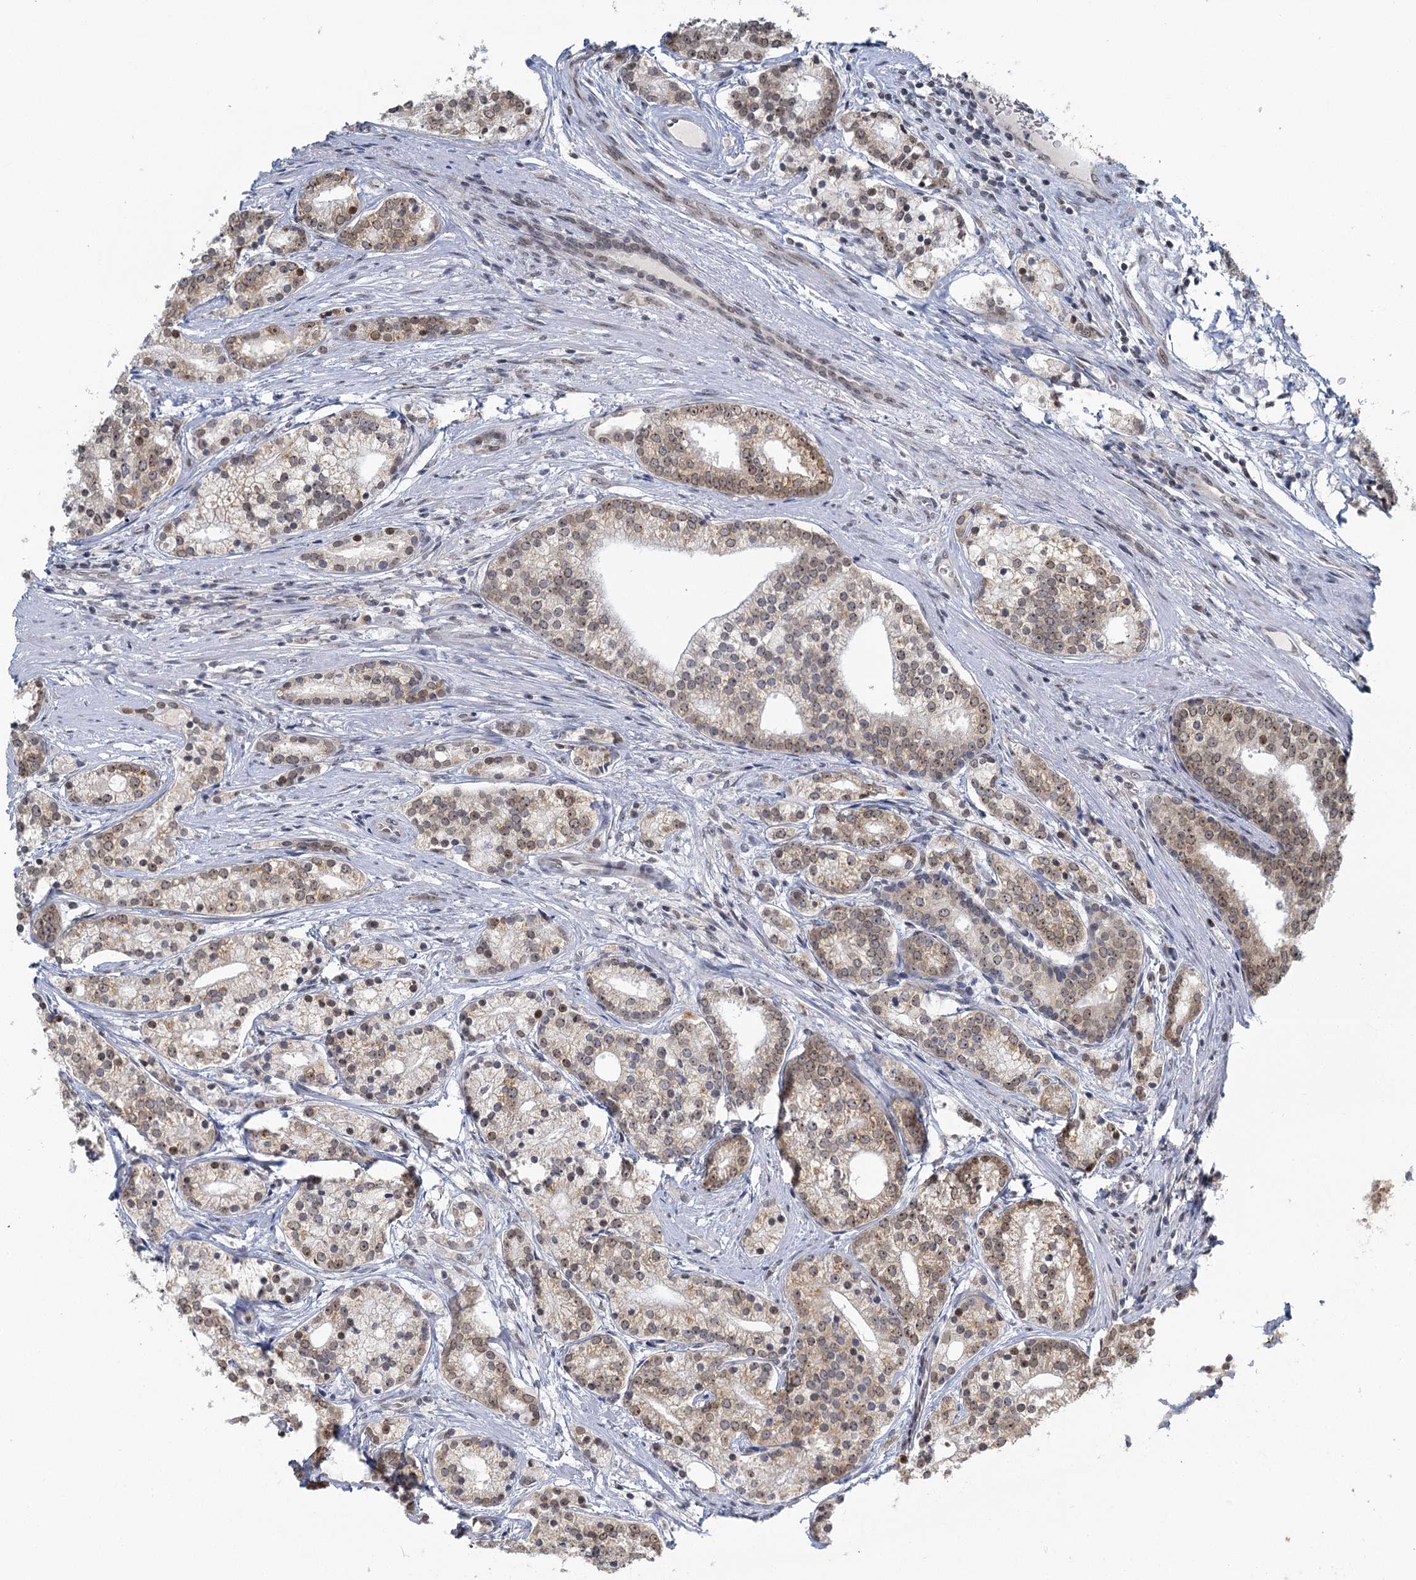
{"staining": {"intensity": "weak", "quantity": ">75%", "location": "cytoplasmic/membranous,nuclear"}, "tissue": "prostate cancer", "cell_type": "Tumor cells", "image_type": "cancer", "snomed": [{"axis": "morphology", "description": "Adenocarcinoma, Low grade"}, {"axis": "topography", "description": "Prostate"}], "caption": "This photomicrograph shows prostate adenocarcinoma (low-grade) stained with IHC to label a protein in brown. The cytoplasmic/membranous and nuclear of tumor cells show weak positivity for the protein. Nuclei are counter-stained blue.", "gene": "TREX1", "patient": {"sex": "male", "age": 71}}